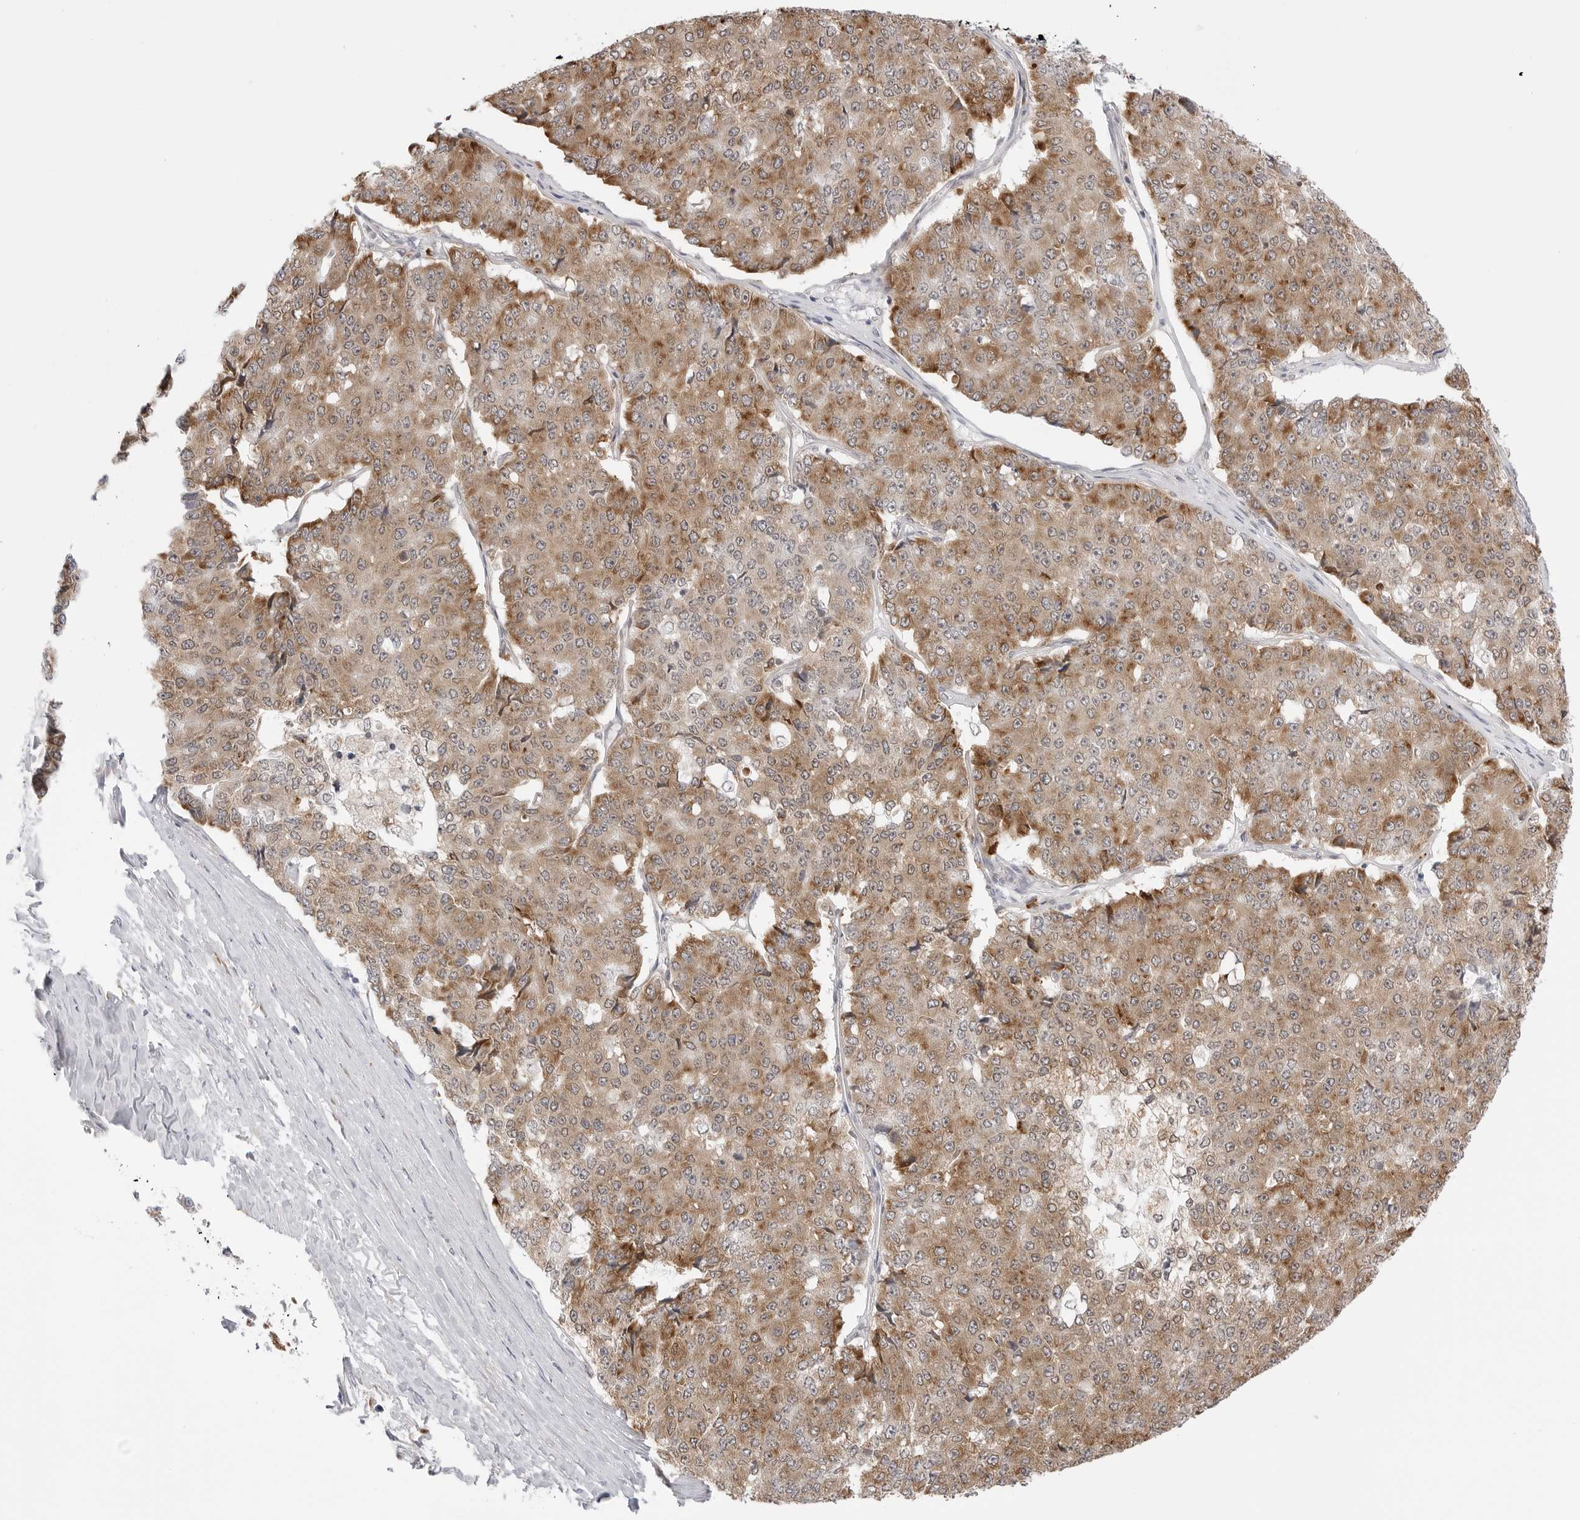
{"staining": {"intensity": "moderate", "quantity": ">75%", "location": "cytoplasmic/membranous"}, "tissue": "pancreatic cancer", "cell_type": "Tumor cells", "image_type": "cancer", "snomed": [{"axis": "morphology", "description": "Adenocarcinoma, NOS"}, {"axis": "topography", "description": "Pancreas"}], "caption": "IHC (DAB) staining of human pancreatic cancer (adenocarcinoma) displays moderate cytoplasmic/membranous protein expression in approximately >75% of tumor cells. (Stains: DAB in brown, nuclei in blue, Microscopy: brightfield microscopy at high magnification).", "gene": "RPN1", "patient": {"sex": "male", "age": 50}}